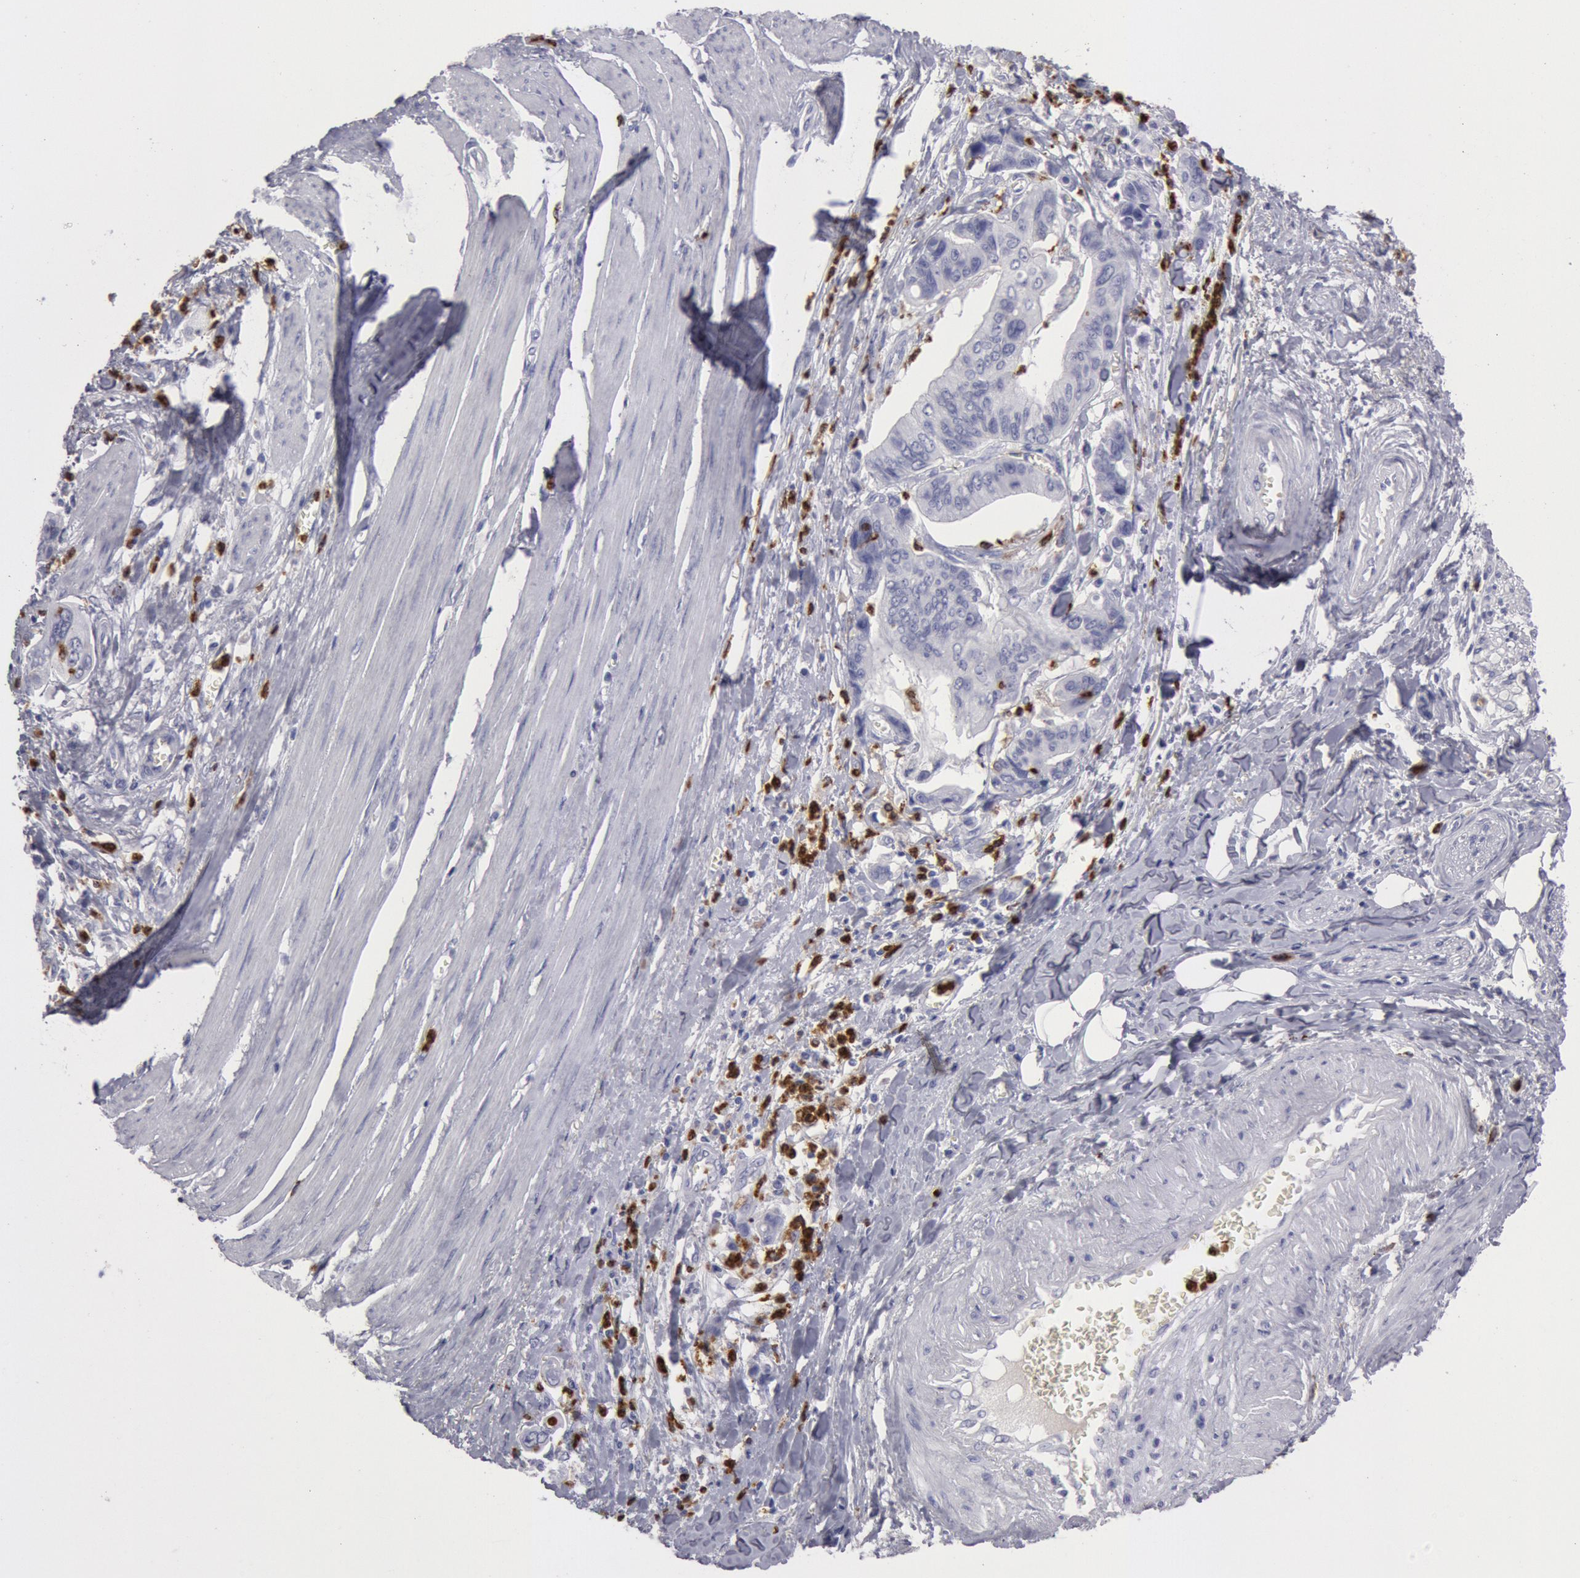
{"staining": {"intensity": "negative", "quantity": "none", "location": "none"}, "tissue": "stomach cancer", "cell_type": "Tumor cells", "image_type": "cancer", "snomed": [{"axis": "morphology", "description": "Adenocarcinoma, NOS"}, {"axis": "topography", "description": "Stomach, upper"}], "caption": "Protein analysis of stomach cancer (adenocarcinoma) demonstrates no significant expression in tumor cells.", "gene": "FCN1", "patient": {"sex": "male", "age": 80}}